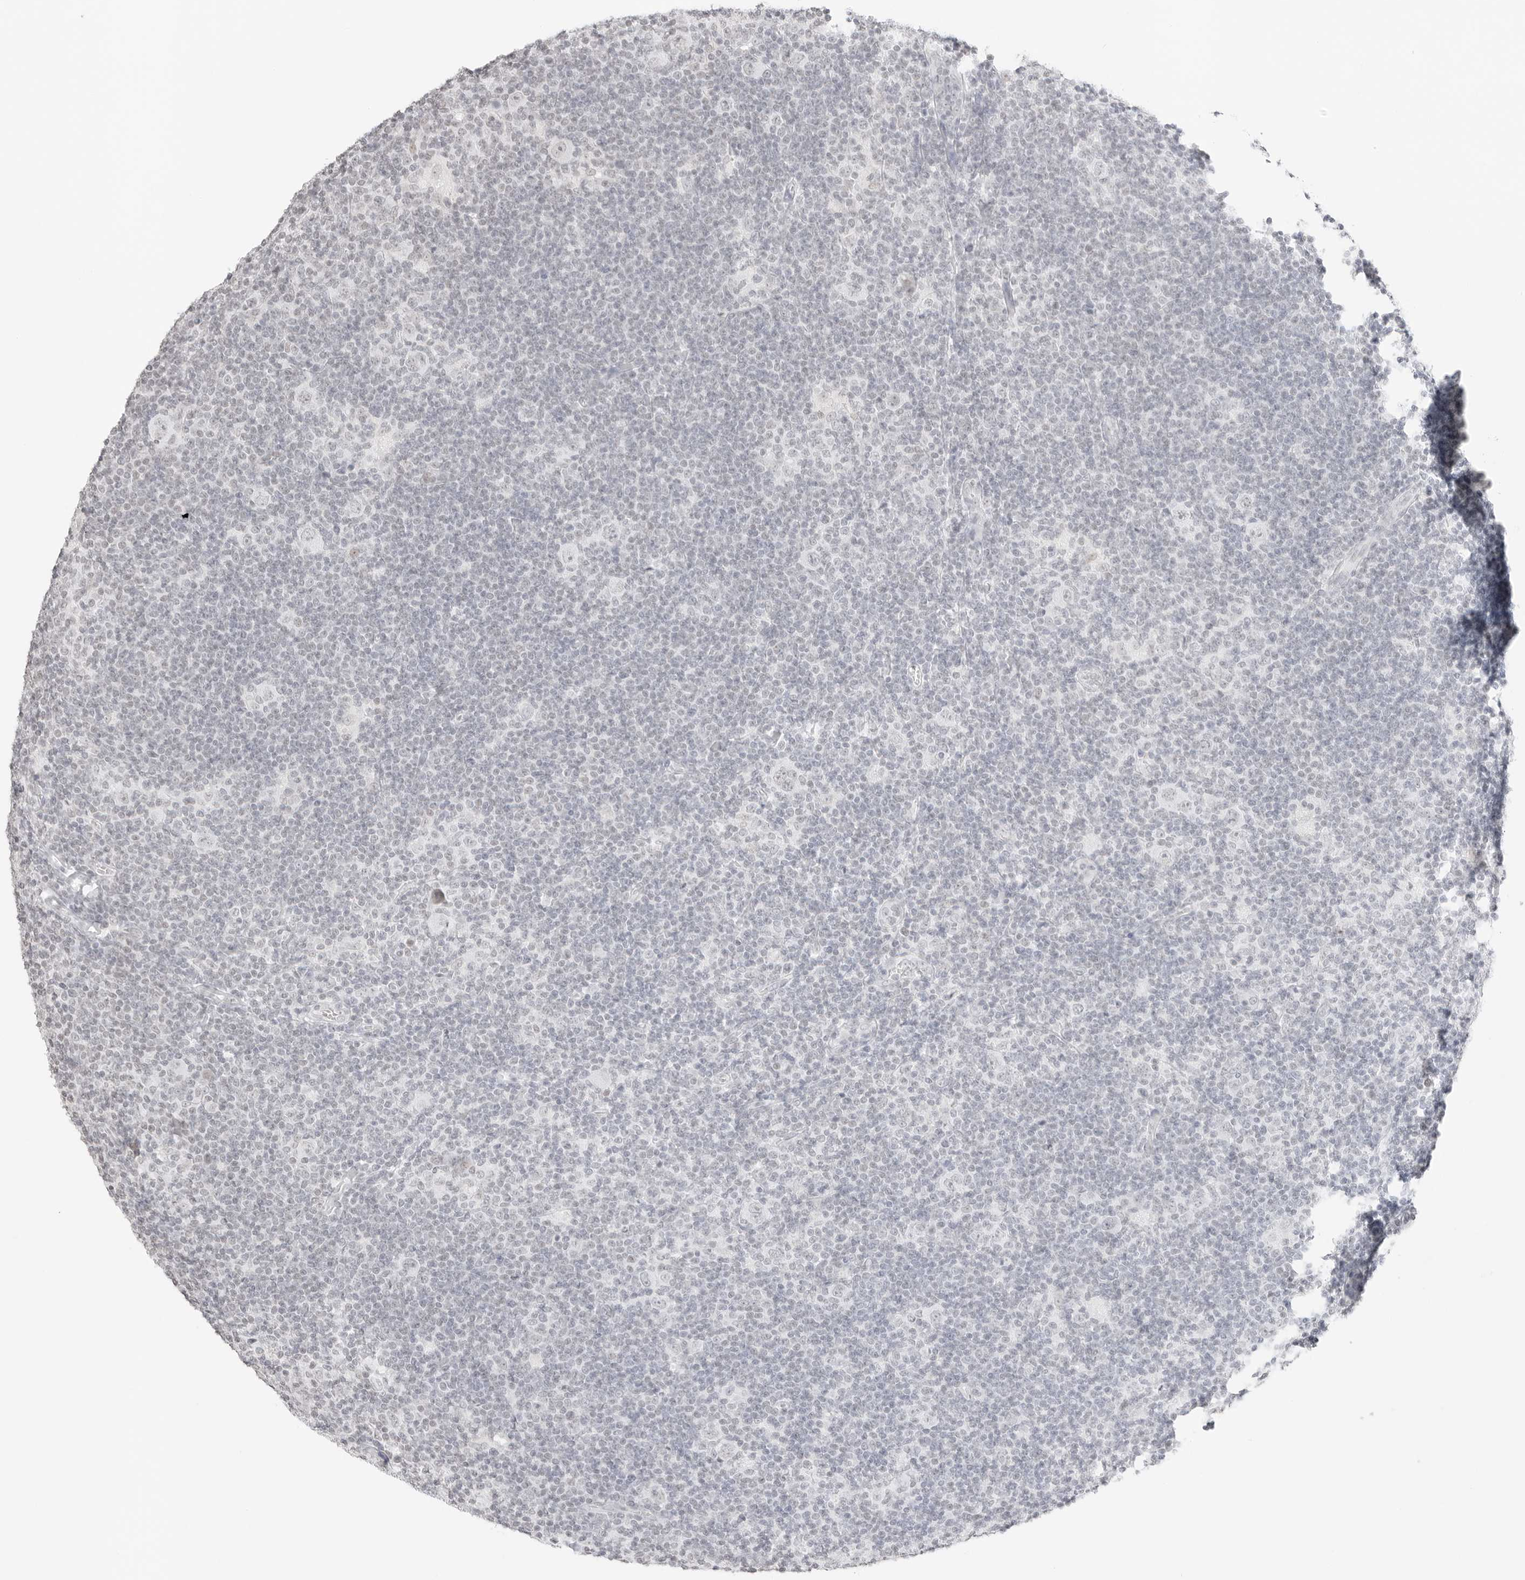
{"staining": {"intensity": "negative", "quantity": "none", "location": "none"}, "tissue": "lymphoma", "cell_type": "Tumor cells", "image_type": "cancer", "snomed": [{"axis": "morphology", "description": "Hodgkin's disease, NOS"}, {"axis": "topography", "description": "Lymph node"}], "caption": "Lymphoma was stained to show a protein in brown. There is no significant expression in tumor cells.", "gene": "FBLN5", "patient": {"sex": "female", "age": 57}}